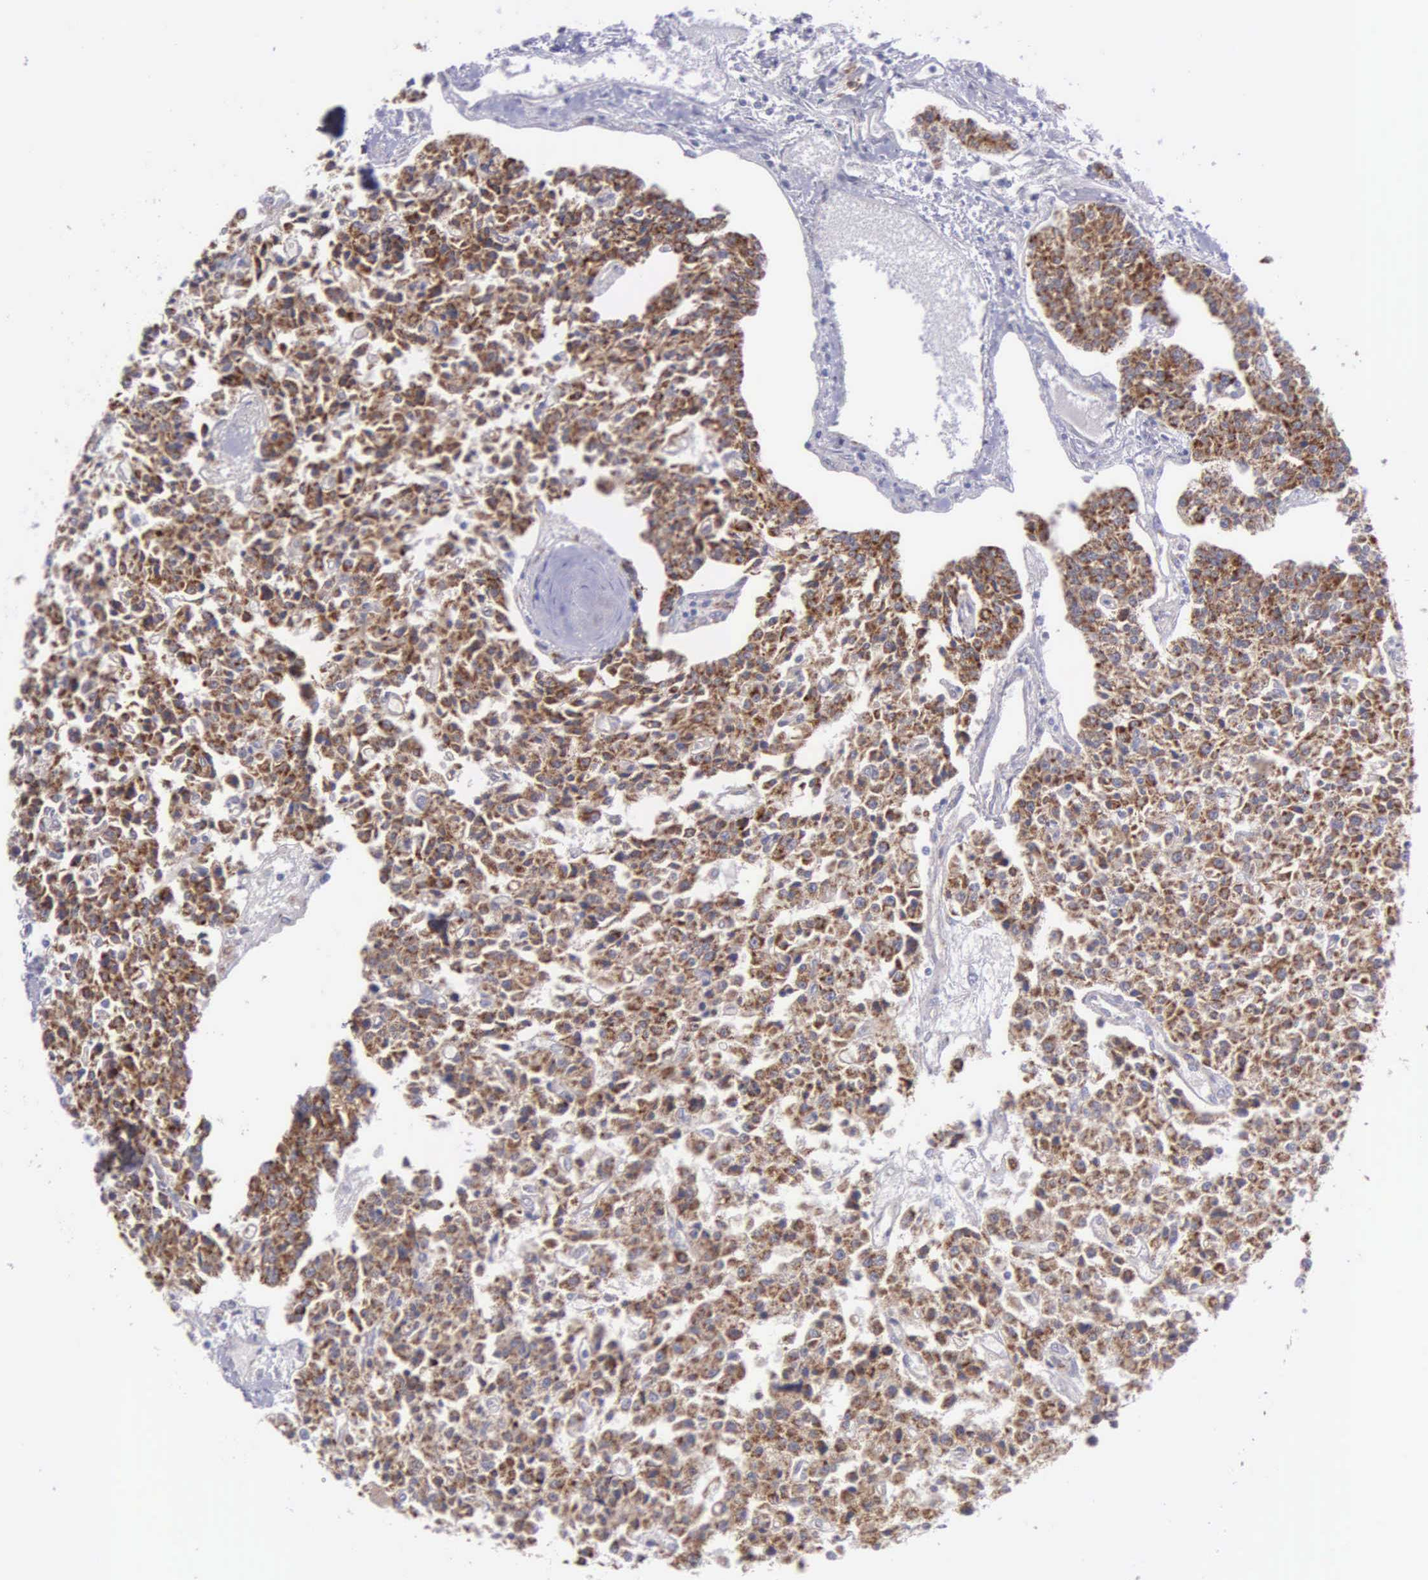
{"staining": {"intensity": "strong", "quantity": ">75%", "location": "cytoplasmic/membranous"}, "tissue": "carcinoid", "cell_type": "Tumor cells", "image_type": "cancer", "snomed": [{"axis": "morphology", "description": "Carcinoid, malignant, NOS"}, {"axis": "topography", "description": "Stomach"}], "caption": "A high-resolution micrograph shows immunohistochemistry staining of carcinoid (malignant), which demonstrates strong cytoplasmic/membranous staining in approximately >75% of tumor cells.", "gene": "SYNJ2BP", "patient": {"sex": "female", "age": 76}}